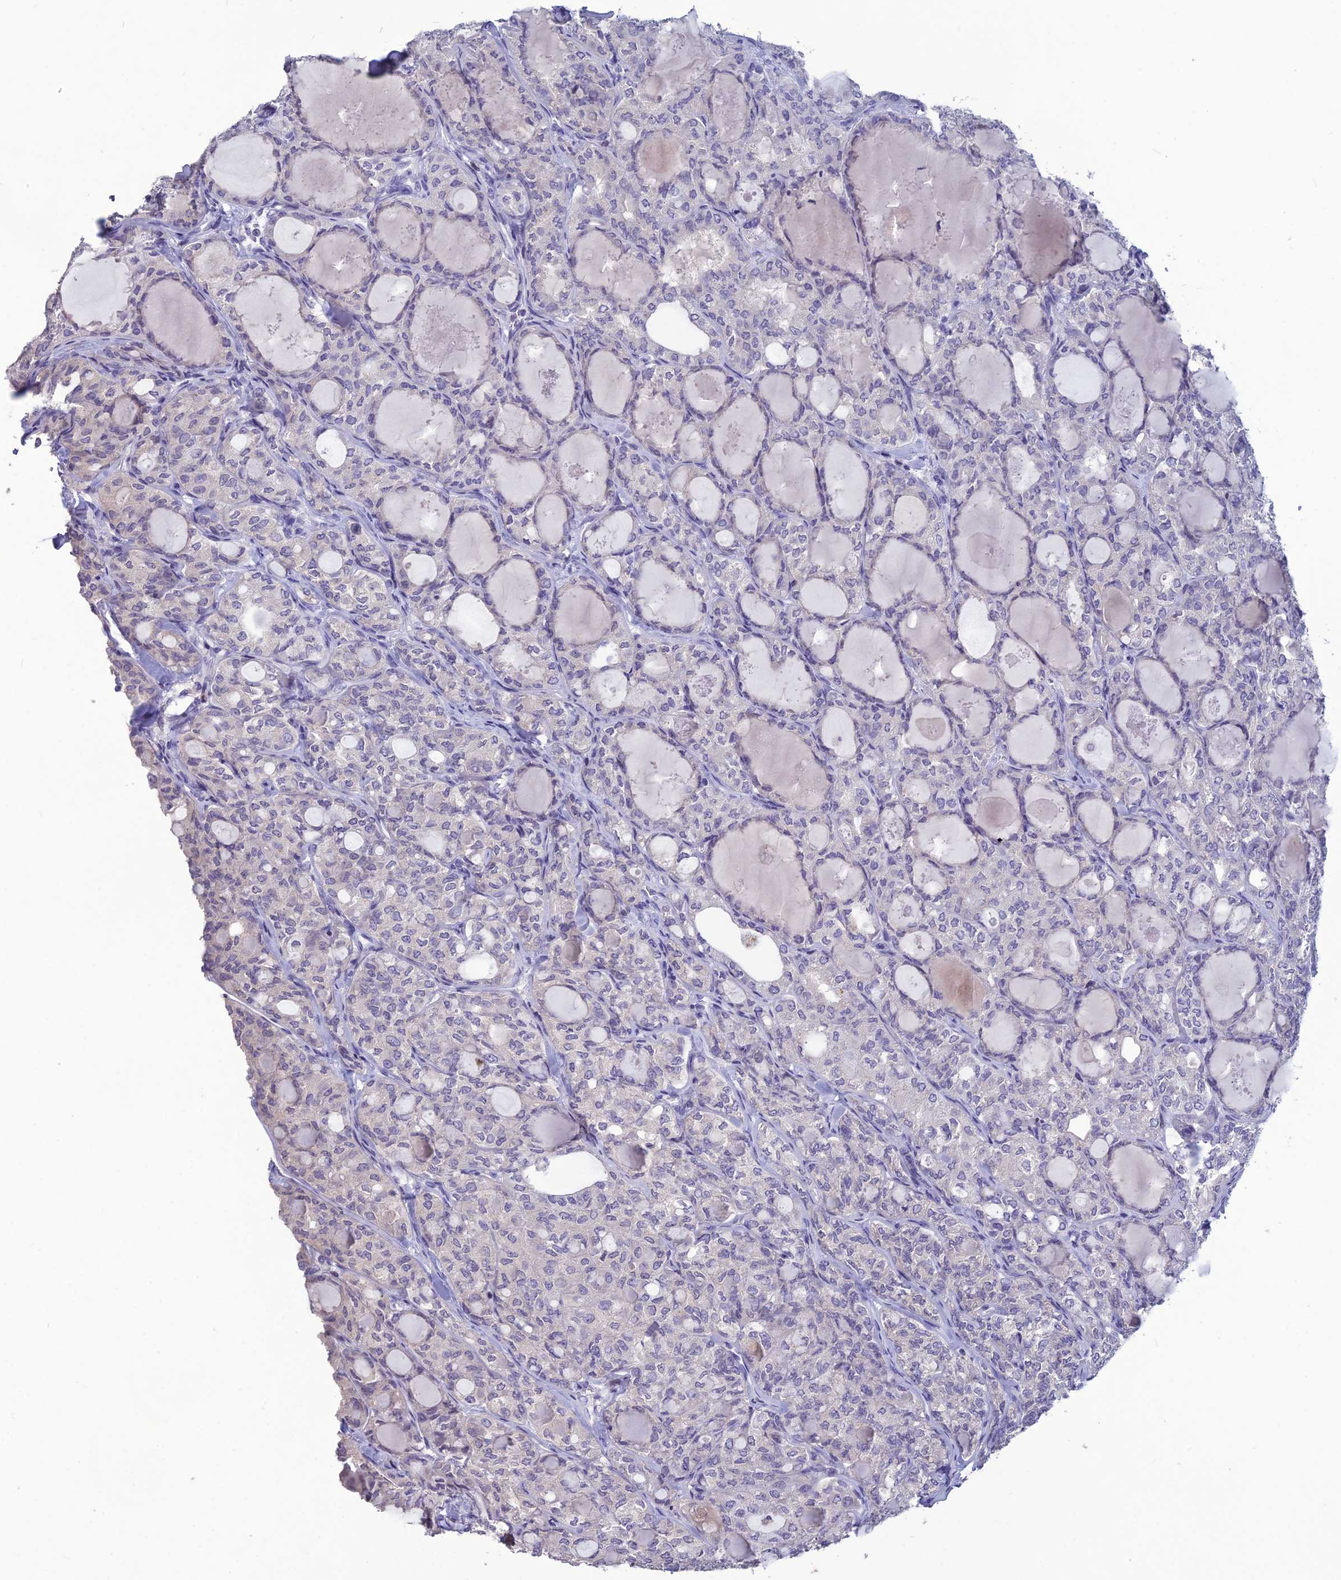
{"staining": {"intensity": "negative", "quantity": "none", "location": "none"}, "tissue": "thyroid cancer", "cell_type": "Tumor cells", "image_type": "cancer", "snomed": [{"axis": "morphology", "description": "Follicular adenoma carcinoma, NOS"}, {"axis": "topography", "description": "Thyroid gland"}], "caption": "The micrograph shows no significant staining in tumor cells of thyroid follicular adenoma carcinoma.", "gene": "TMEM134", "patient": {"sex": "male", "age": 75}}